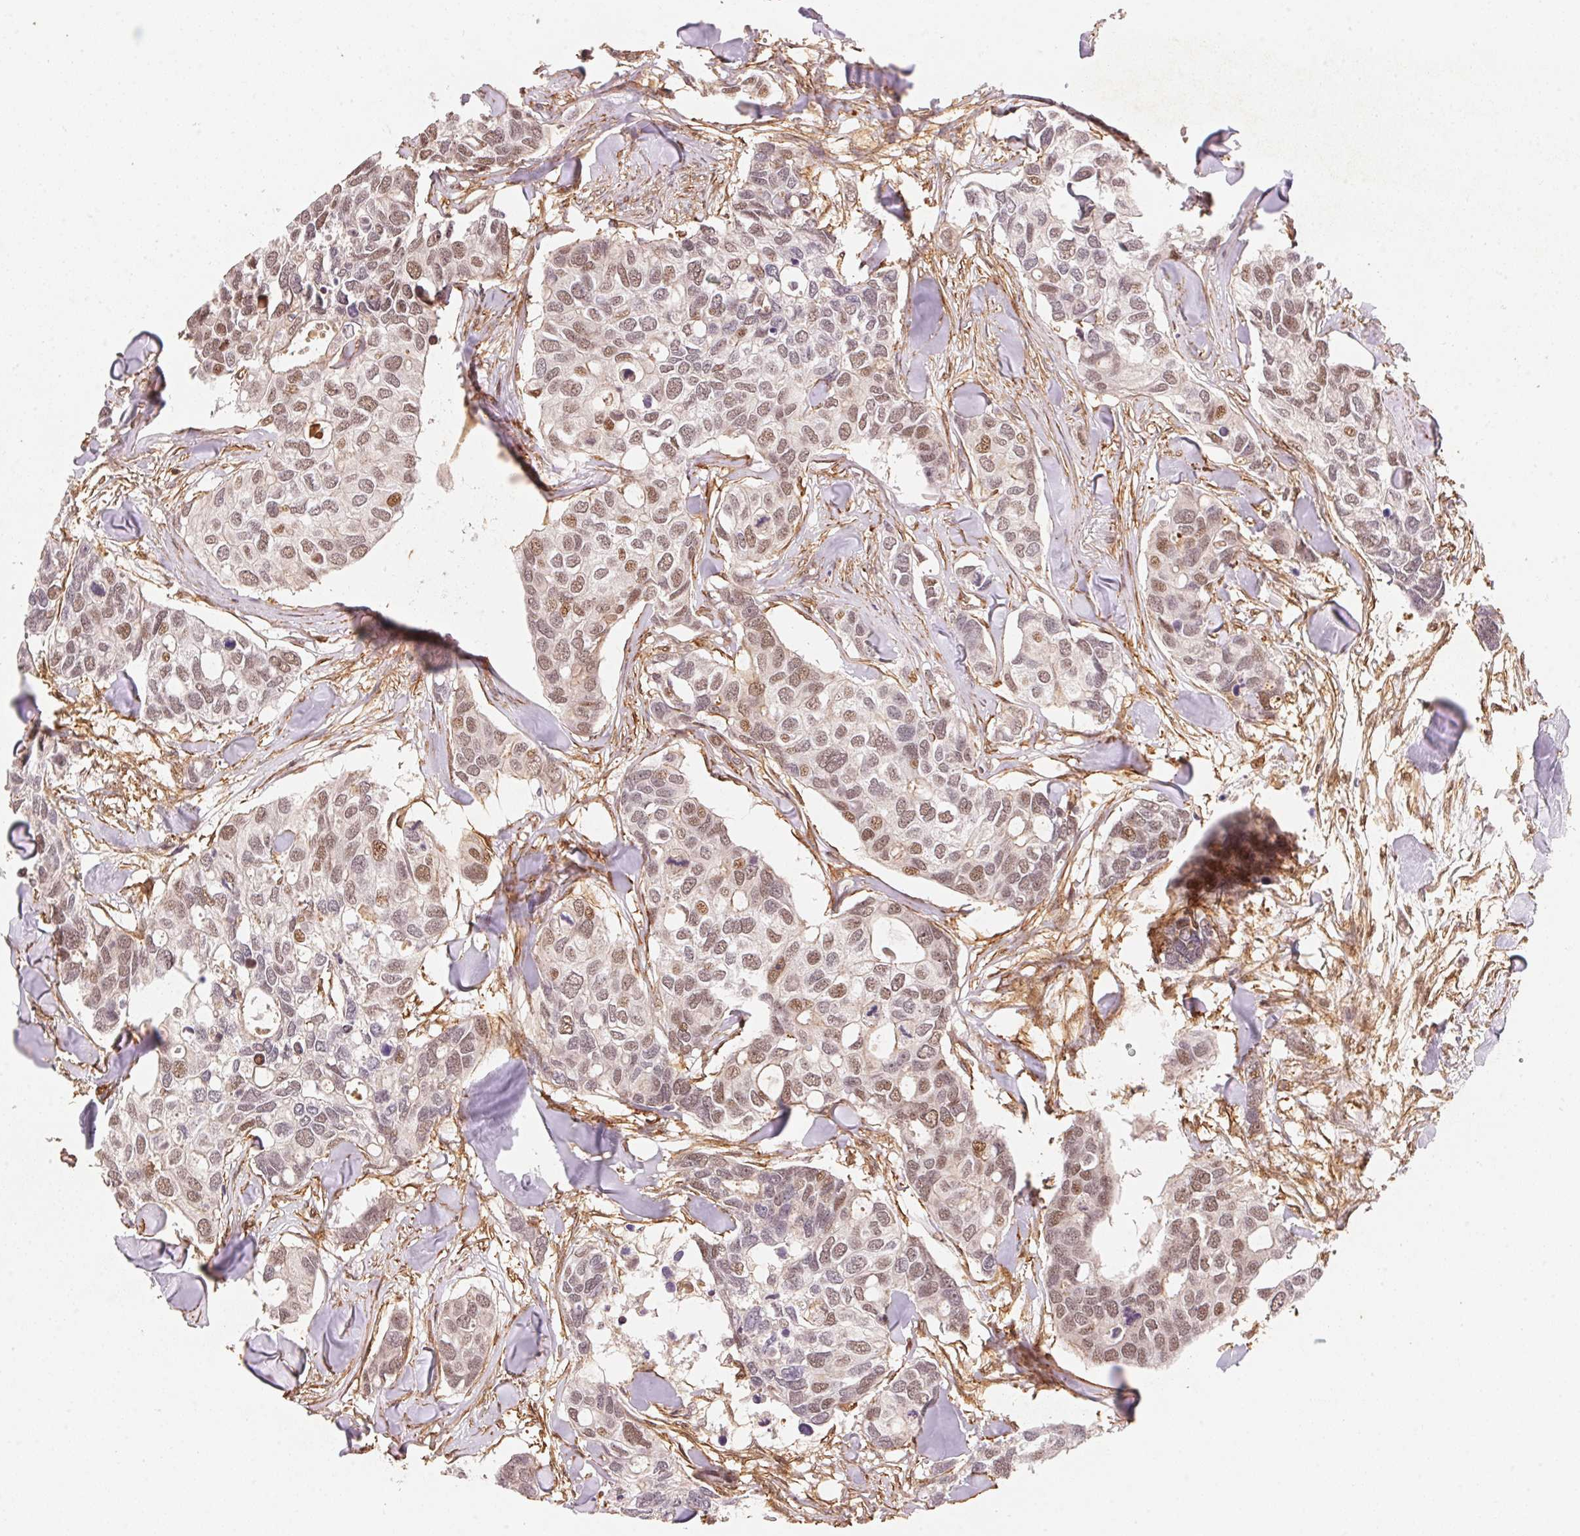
{"staining": {"intensity": "moderate", "quantity": "25%-75%", "location": "nuclear"}, "tissue": "breast cancer", "cell_type": "Tumor cells", "image_type": "cancer", "snomed": [{"axis": "morphology", "description": "Duct carcinoma"}, {"axis": "topography", "description": "Breast"}], "caption": "IHC histopathology image of neoplastic tissue: human breast invasive ductal carcinoma stained using immunohistochemistry (IHC) reveals medium levels of moderate protein expression localized specifically in the nuclear of tumor cells, appearing as a nuclear brown color.", "gene": "TNIP2", "patient": {"sex": "female", "age": 83}}